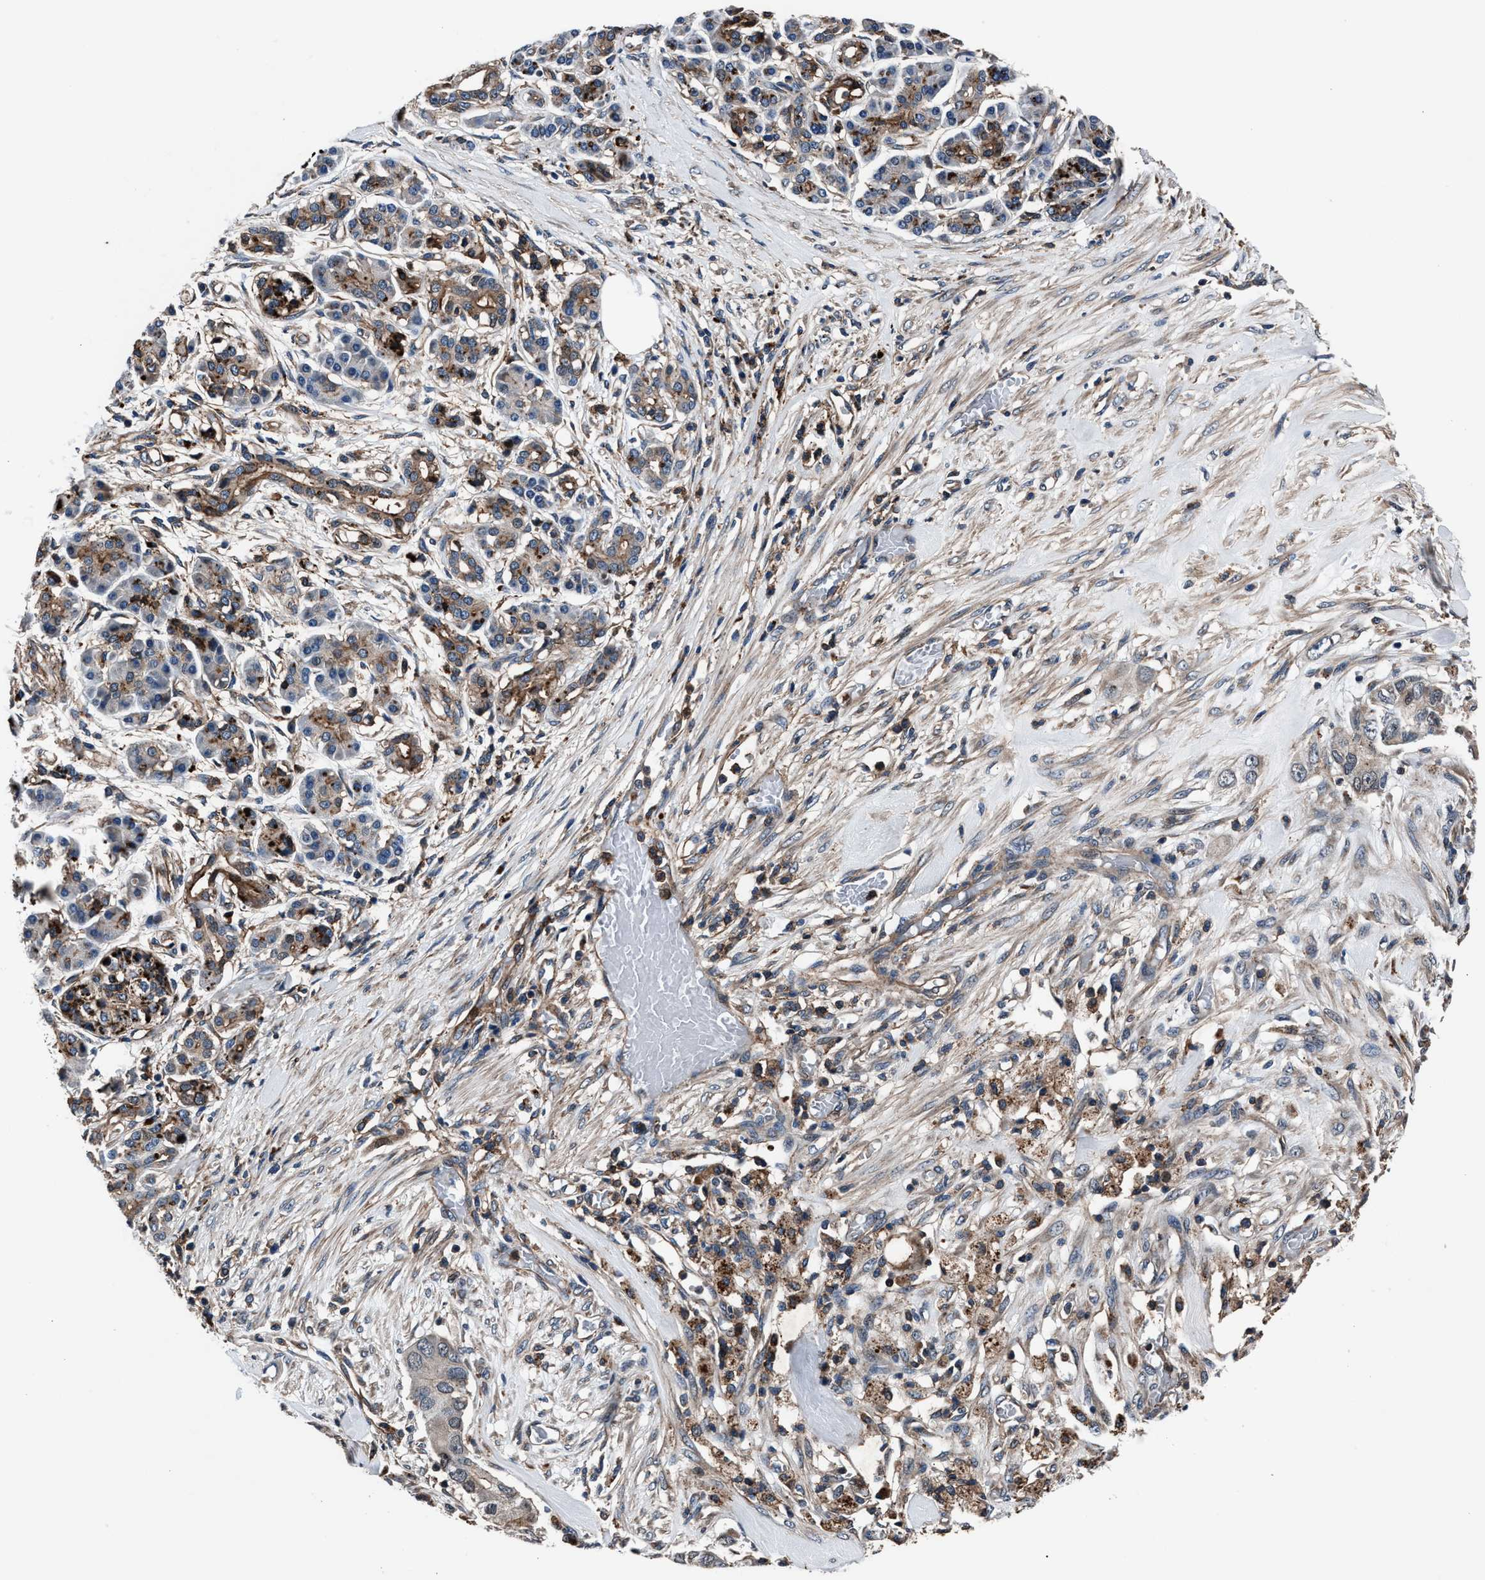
{"staining": {"intensity": "weak", "quantity": "<25%", "location": "cytoplasmic/membranous"}, "tissue": "pancreatic cancer", "cell_type": "Tumor cells", "image_type": "cancer", "snomed": [{"axis": "morphology", "description": "Adenocarcinoma, NOS"}, {"axis": "topography", "description": "Pancreas"}], "caption": "Immunohistochemistry histopathology image of pancreatic cancer stained for a protein (brown), which shows no expression in tumor cells.", "gene": "MFSD11", "patient": {"sex": "female", "age": 56}}